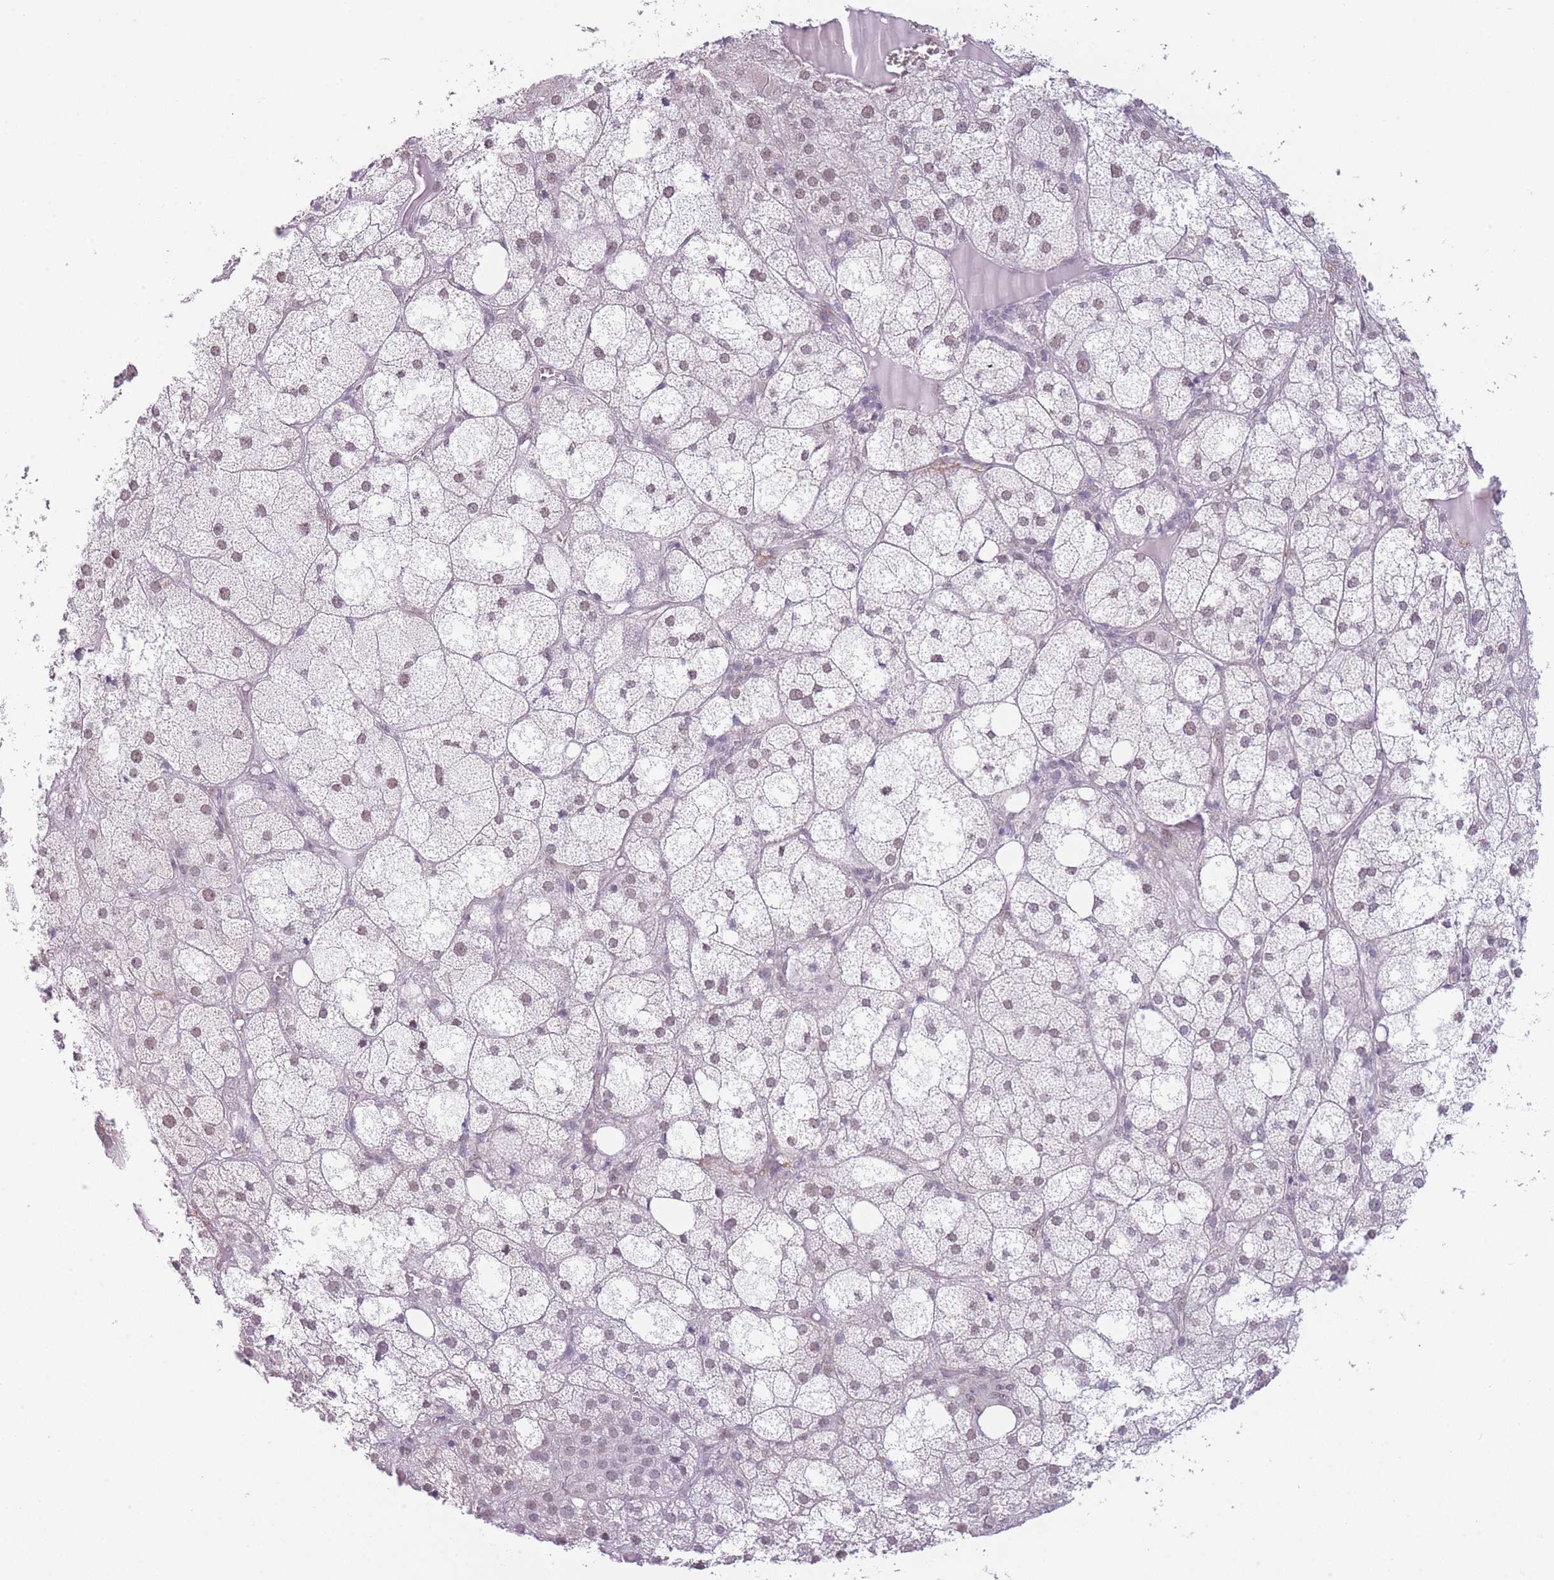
{"staining": {"intensity": "weak", "quantity": ">75%", "location": "nuclear"}, "tissue": "adrenal gland", "cell_type": "Glandular cells", "image_type": "normal", "snomed": [{"axis": "morphology", "description": "Normal tissue, NOS"}, {"axis": "topography", "description": "Adrenal gland"}], "caption": "Adrenal gland stained for a protein (brown) reveals weak nuclear positive staining in approximately >75% of glandular cells.", "gene": "SIN3B", "patient": {"sex": "female", "age": 61}}